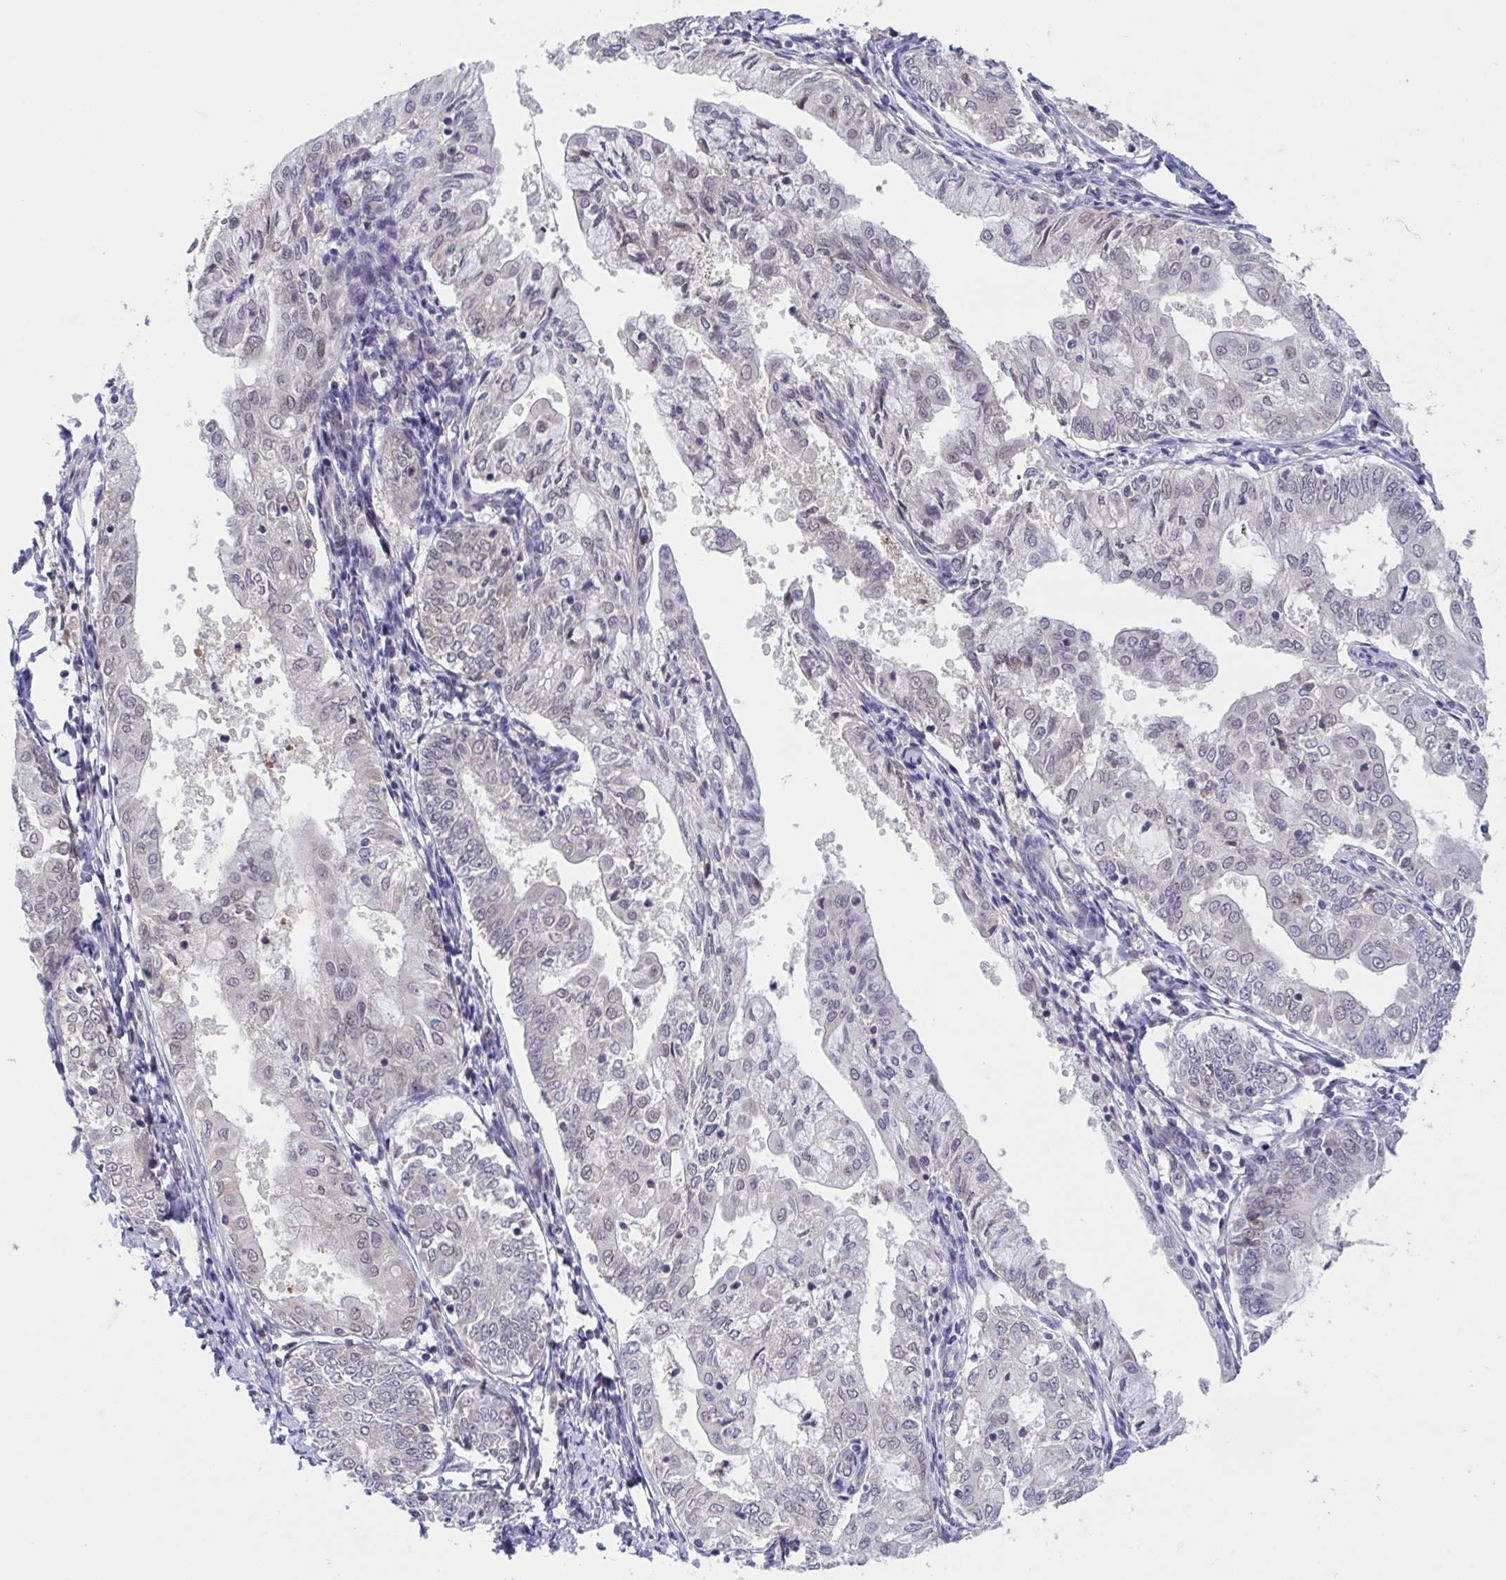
{"staining": {"intensity": "weak", "quantity": "<25%", "location": "nuclear"}, "tissue": "endometrial cancer", "cell_type": "Tumor cells", "image_type": "cancer", "snomed": [{"axis": "morphology", "description": "Adenocarcinoma, NOS"}, {"axis": "topography", "description": "Endometrium"}], "caption": "Tumor cells show no significant protein expression in endometrial adenocarcinoma. The staining is performed using DAB (3,3'-diaminobenzidine) brown chromogen with nuclei counter-stained in using hematoxylin.", "gene": "RIOK1", "patient": {"sex": "female", "age": 68}}